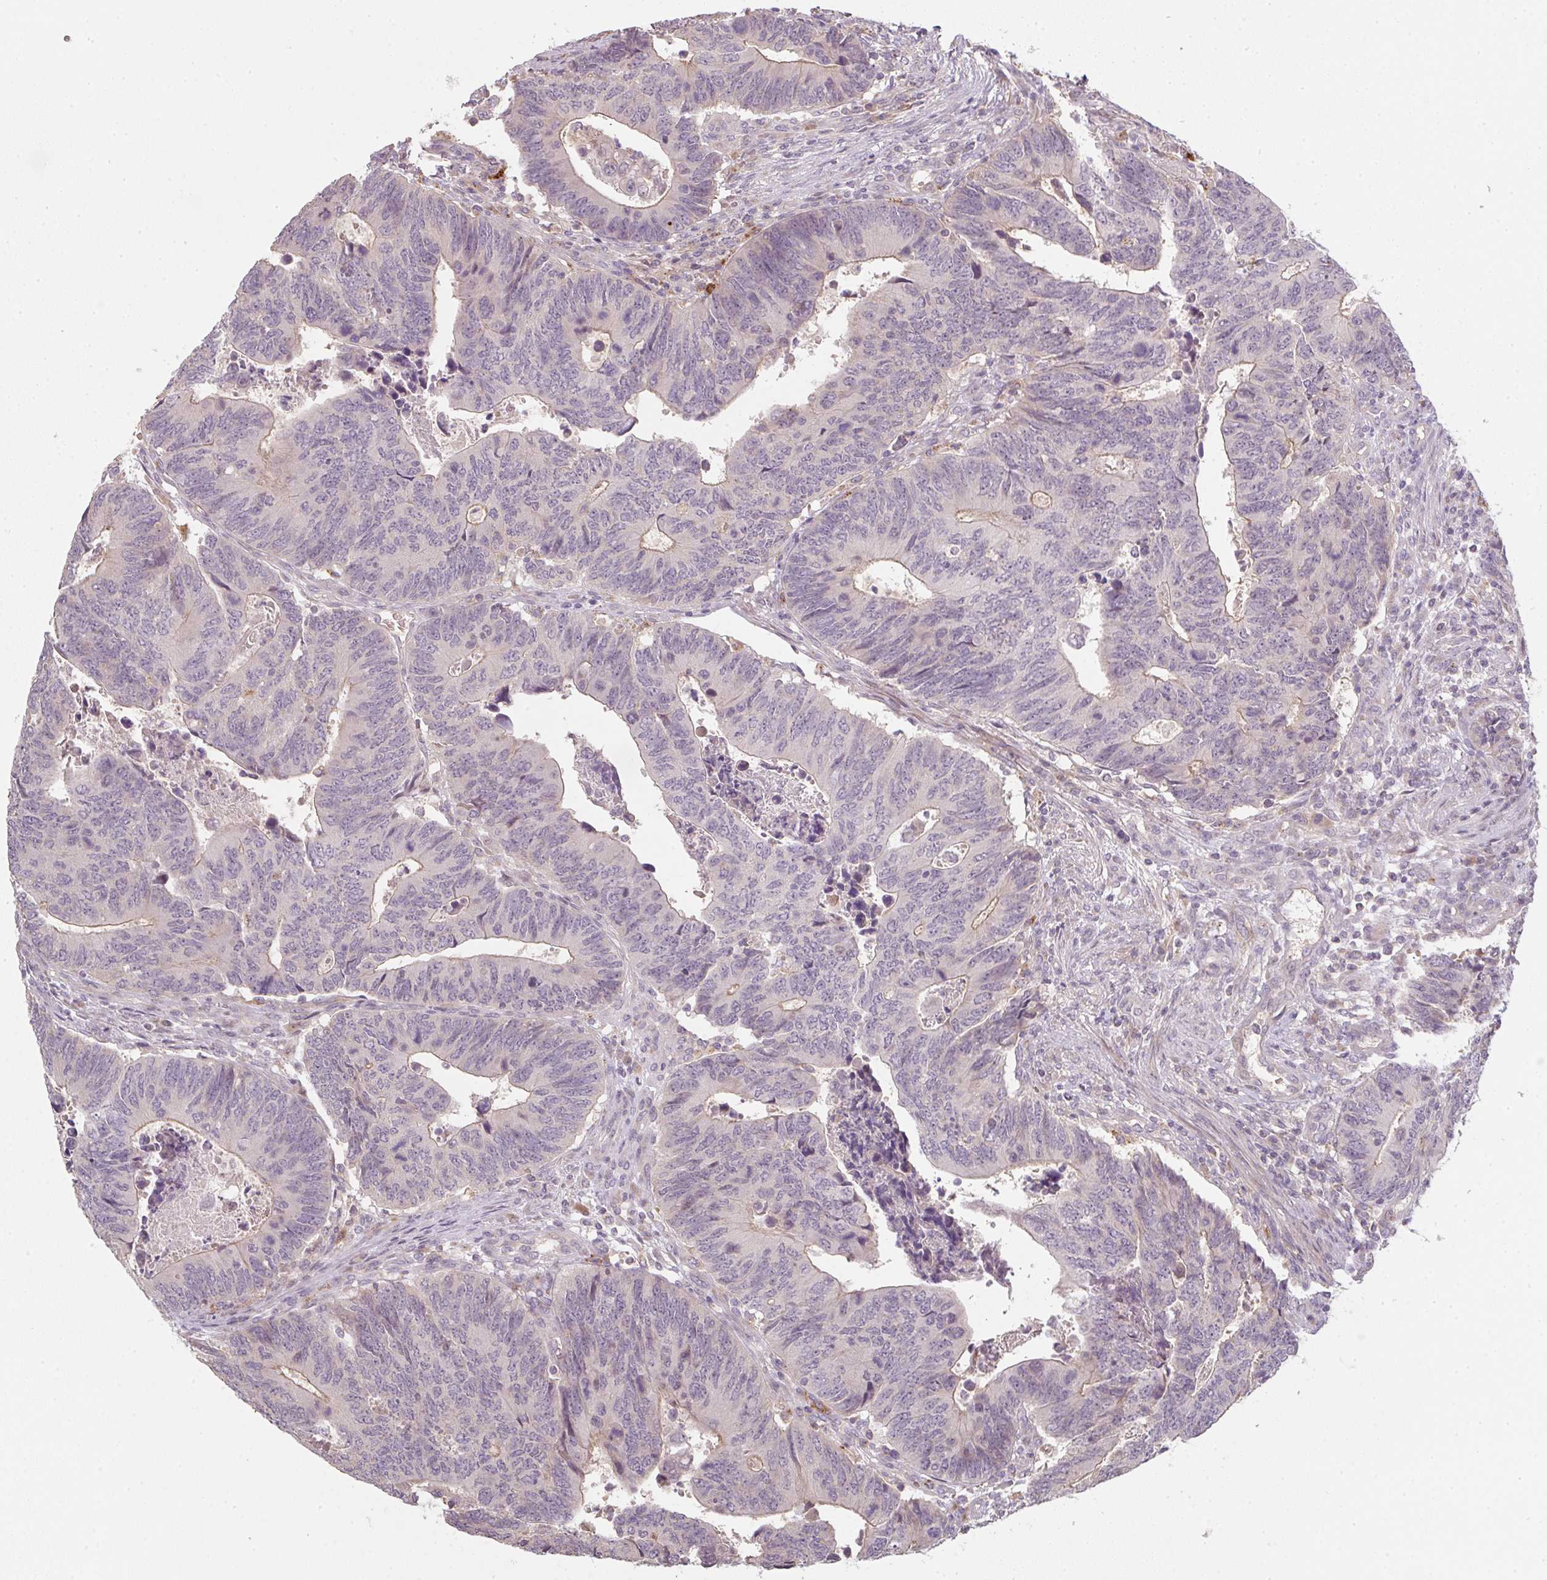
{"staining": {"intensity": "negative", "quantity": "none", "location": "none"}, "tissue": "colorectal cancer", "cell_type": "Tumor cells", "image_type": "cancer", "snomed": [{"axis": "morphology", "description": "Adenocarcinoma, NOS"}, {"axis": "topography", "description": "Colon"}], "caption": "Immunohistochemistry histopathology image of adenocarcinoma (colorectal) stained for a protein (brown), which demonstrates no staining in tumor cells. The staining is performed using DAB (3,3'-diaminobenzidine) brown chromogen with nuclei counter-stained in using hematoxylin.", "gene": "TMEM237", "patient": {"sex": "male", "age": 87}}